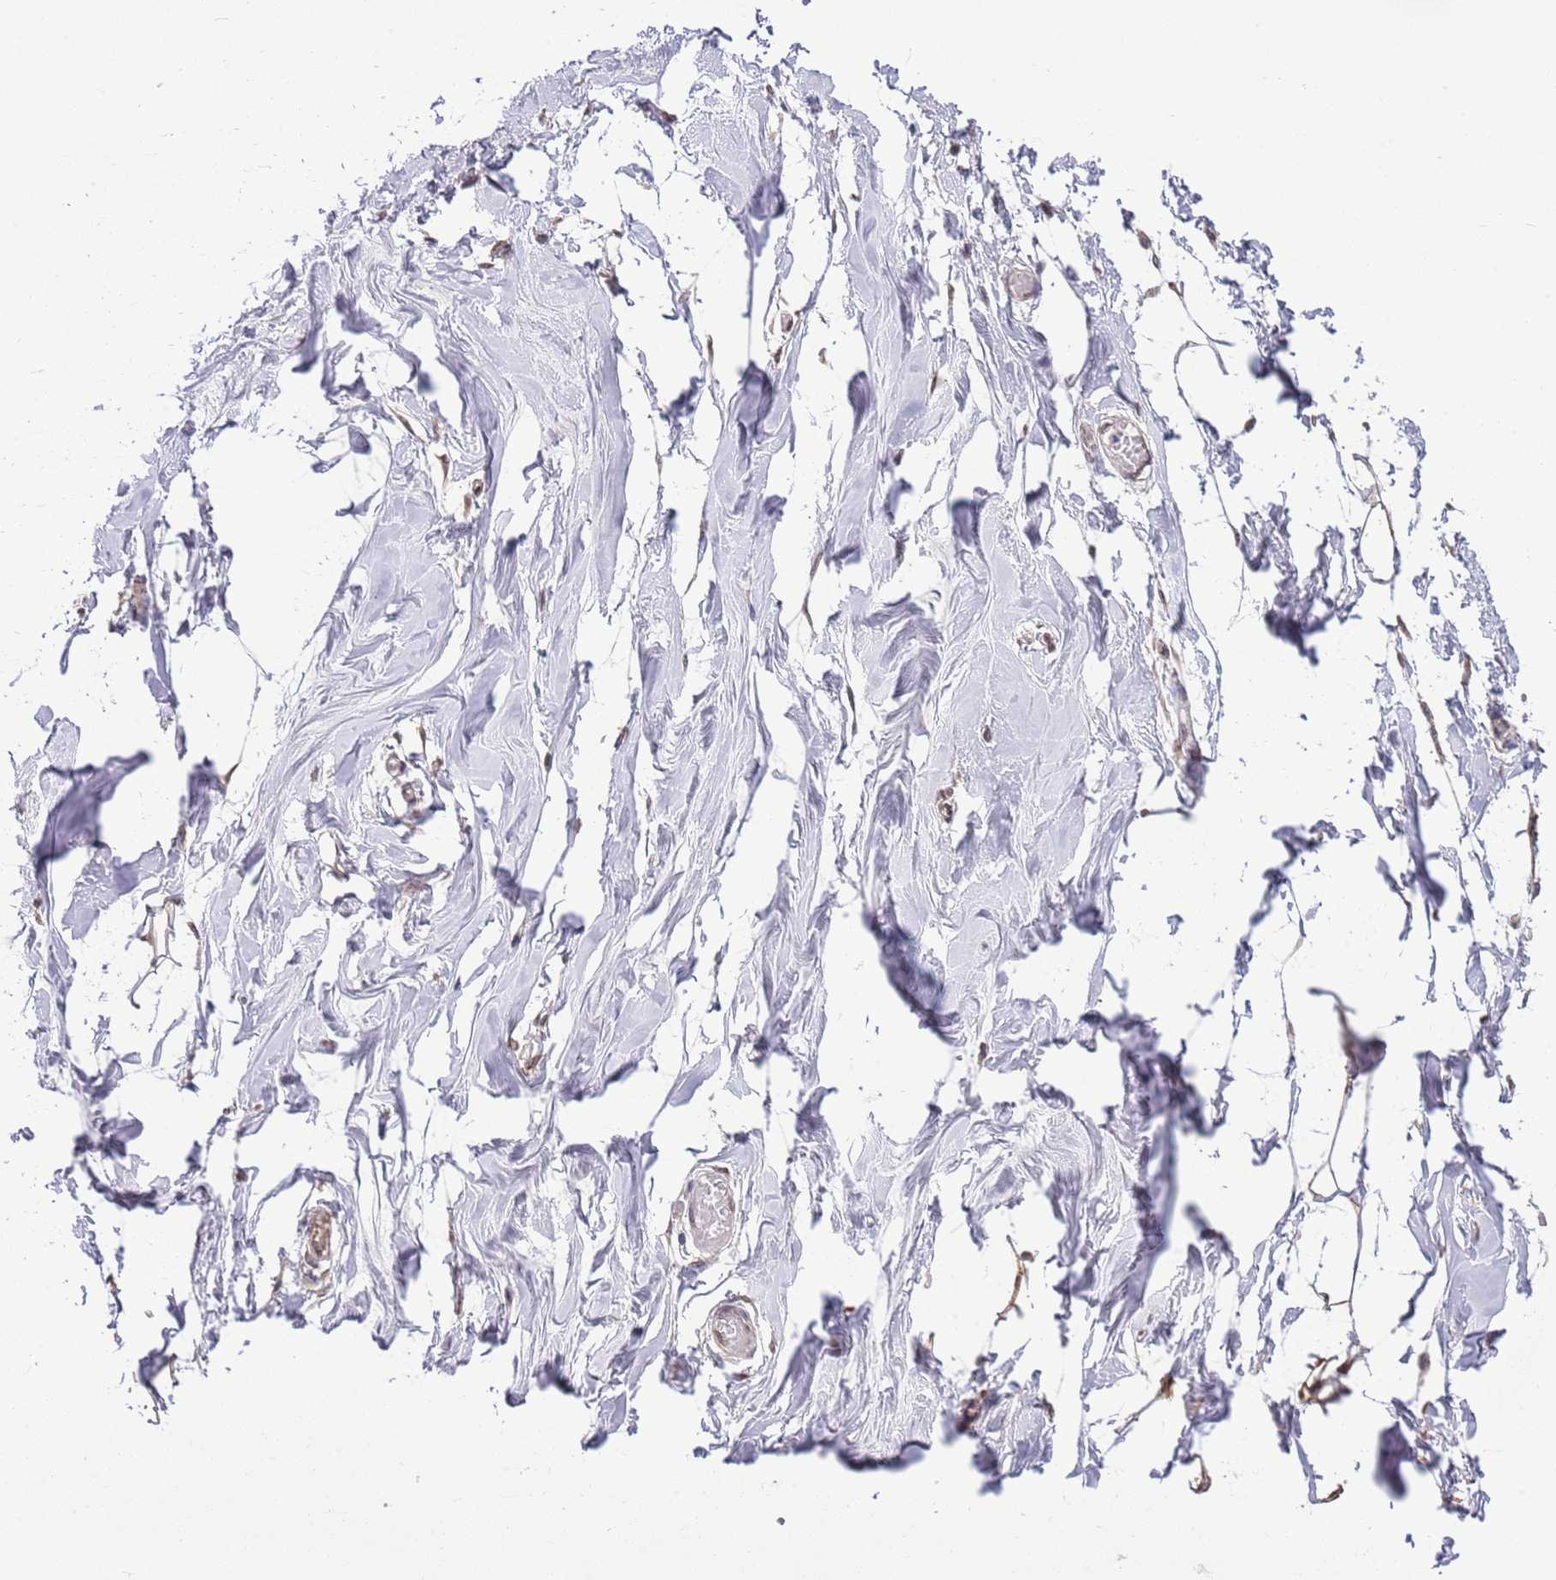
{"staining": {"intensity": "negative", "quantity": "none", "location": "none"}, "tissue": "breast", "cell_type": "Adipocytes", "image_type": "normal", "snomed": [{"axis": "morphology", "description": "Normal tissue, NOS"}, {"axis": "topography", "description": "Breast"}], "caption": "Immunohistochemistry (IHC) of unremarkable breast exhibits no expression in adipocytes.", "gene": "ZNF665", "patient": {"sex": "female", "age": 27}}